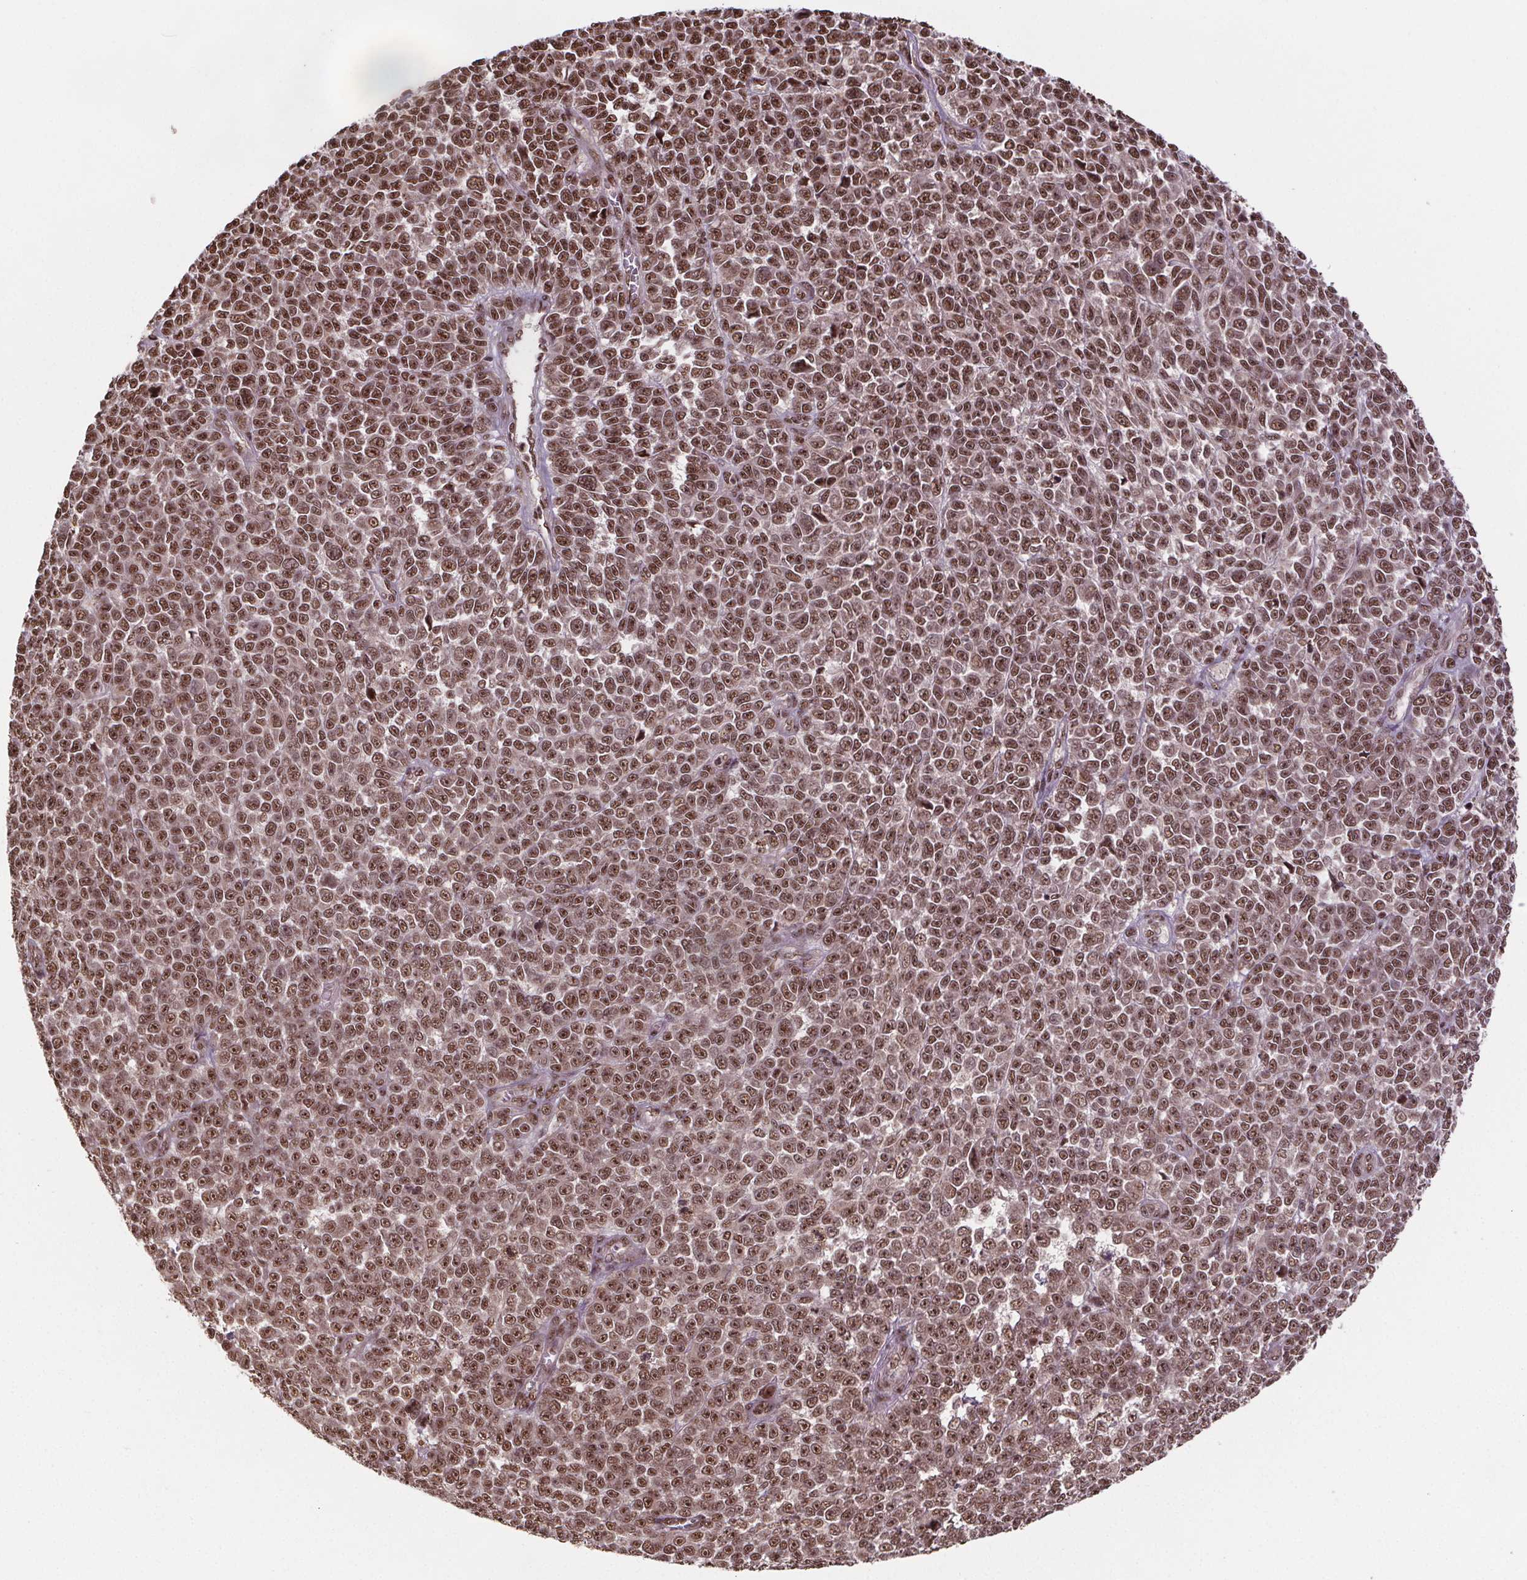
{"staining": {"intensity": "moderate", "quantity": ">75%", "location": "nuclear"}, "tissue": "melanoma", "cell_type": "Tumor cells", "image_type": "cancer", "snomed": [{"axis": "morphology", "description": "Malignant melanoma, NOS"}, {"axis": "topography", "description": "Skin"}], "caption": "Protein analysis of melanoma tissue reveals moderate nuclear expression in about >75% of tumor cells. The staining is performed using DAB brown chromogen to label protein expression. The nuclei are counter-stained blue using hematoxylin.", "gene": "JARID2", "patient": {"sex": "female", "age": 95}}